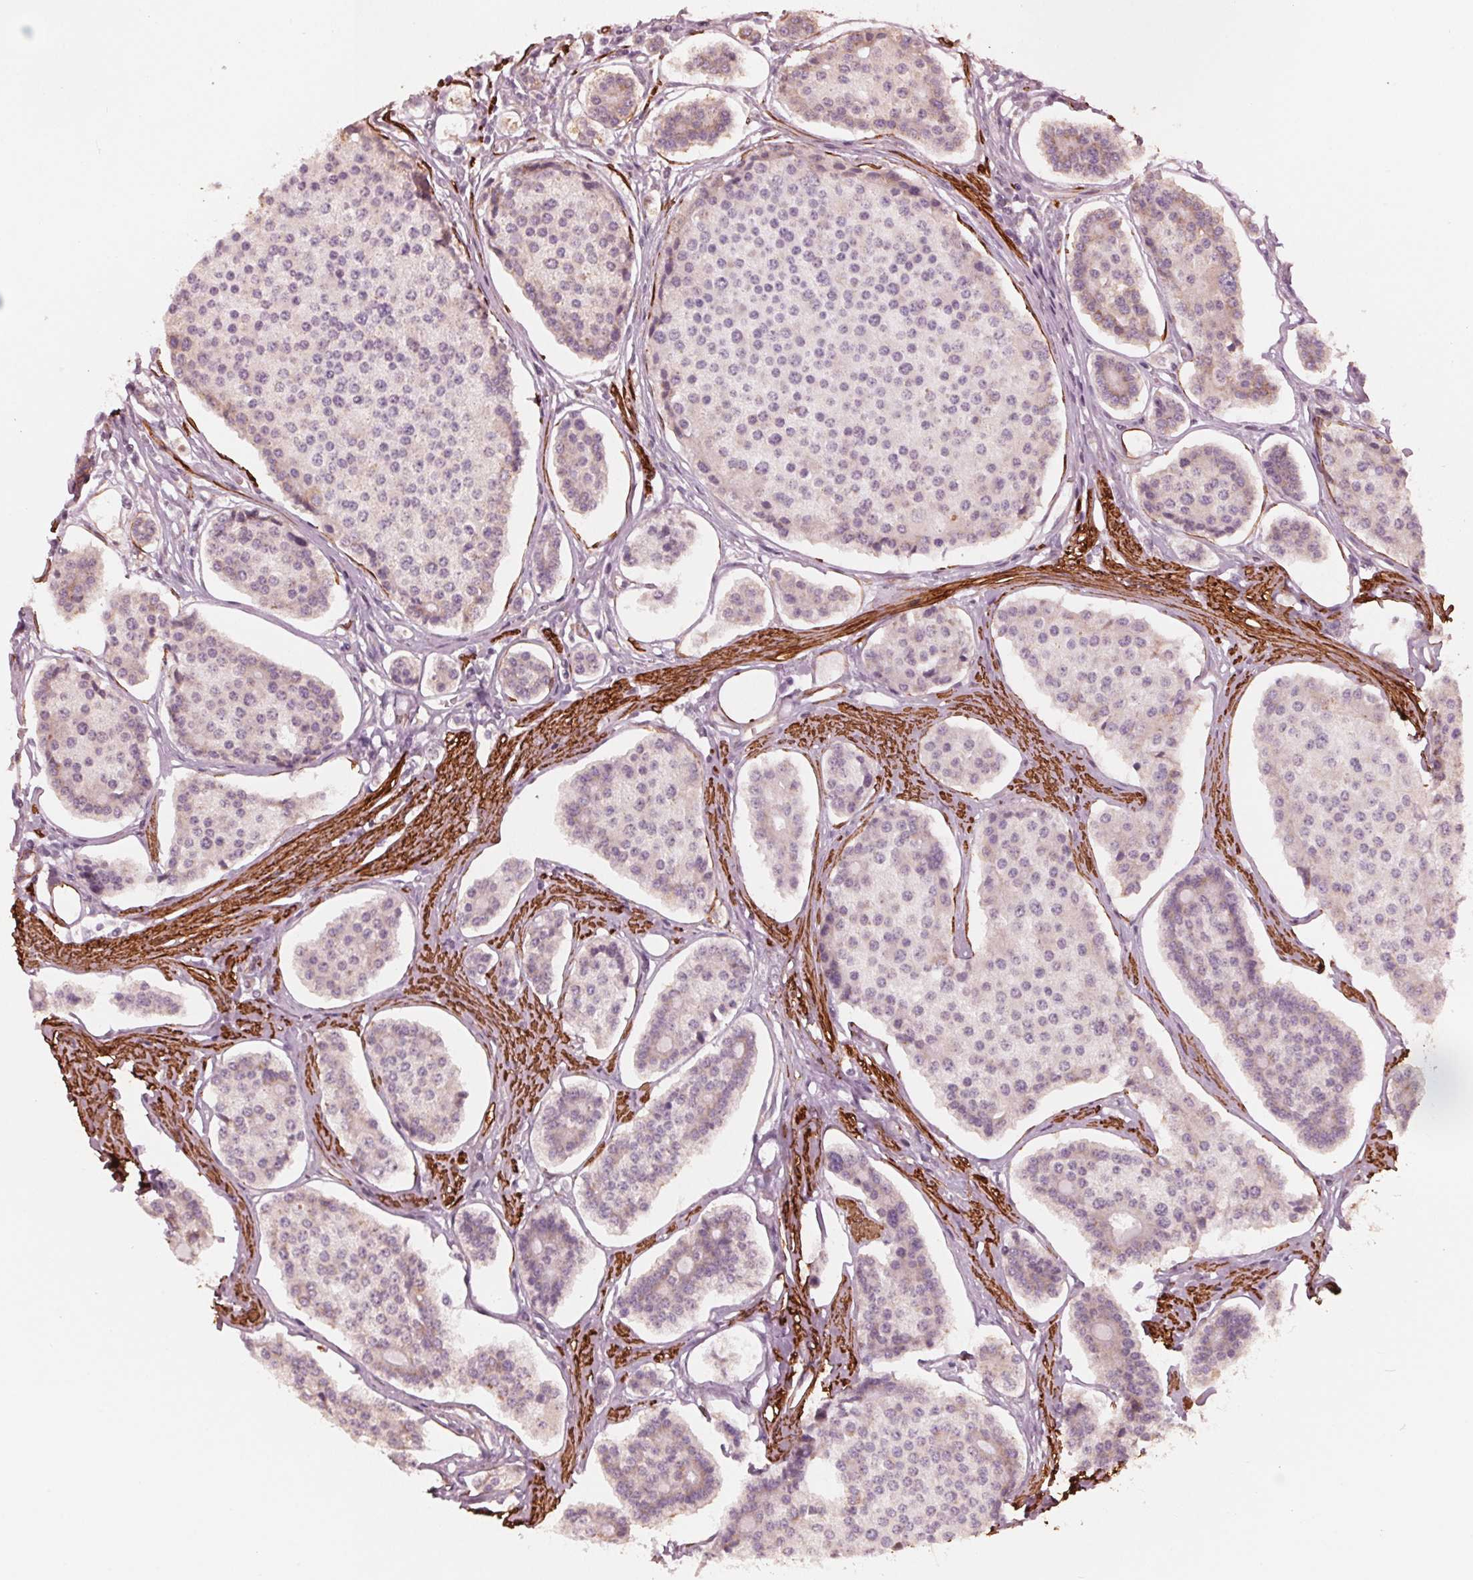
{"staining": {"intensity": "negative", "quantity": "none", "location": "none"}, "tissue": "carcinoid", "cell_type": "Tumor cells", "image_type": "cancer", "snomed": [{"axis": "morphology", "description": "Carcinoid, malignant, NOS"}, {"axis": "topography", "description": "Small intestine"}], "caption": "Tumor cells show no significant positivity in carcinoid (malignant).", "gene": "MIER3", "patient": {"sex": "female", "age": 65}}